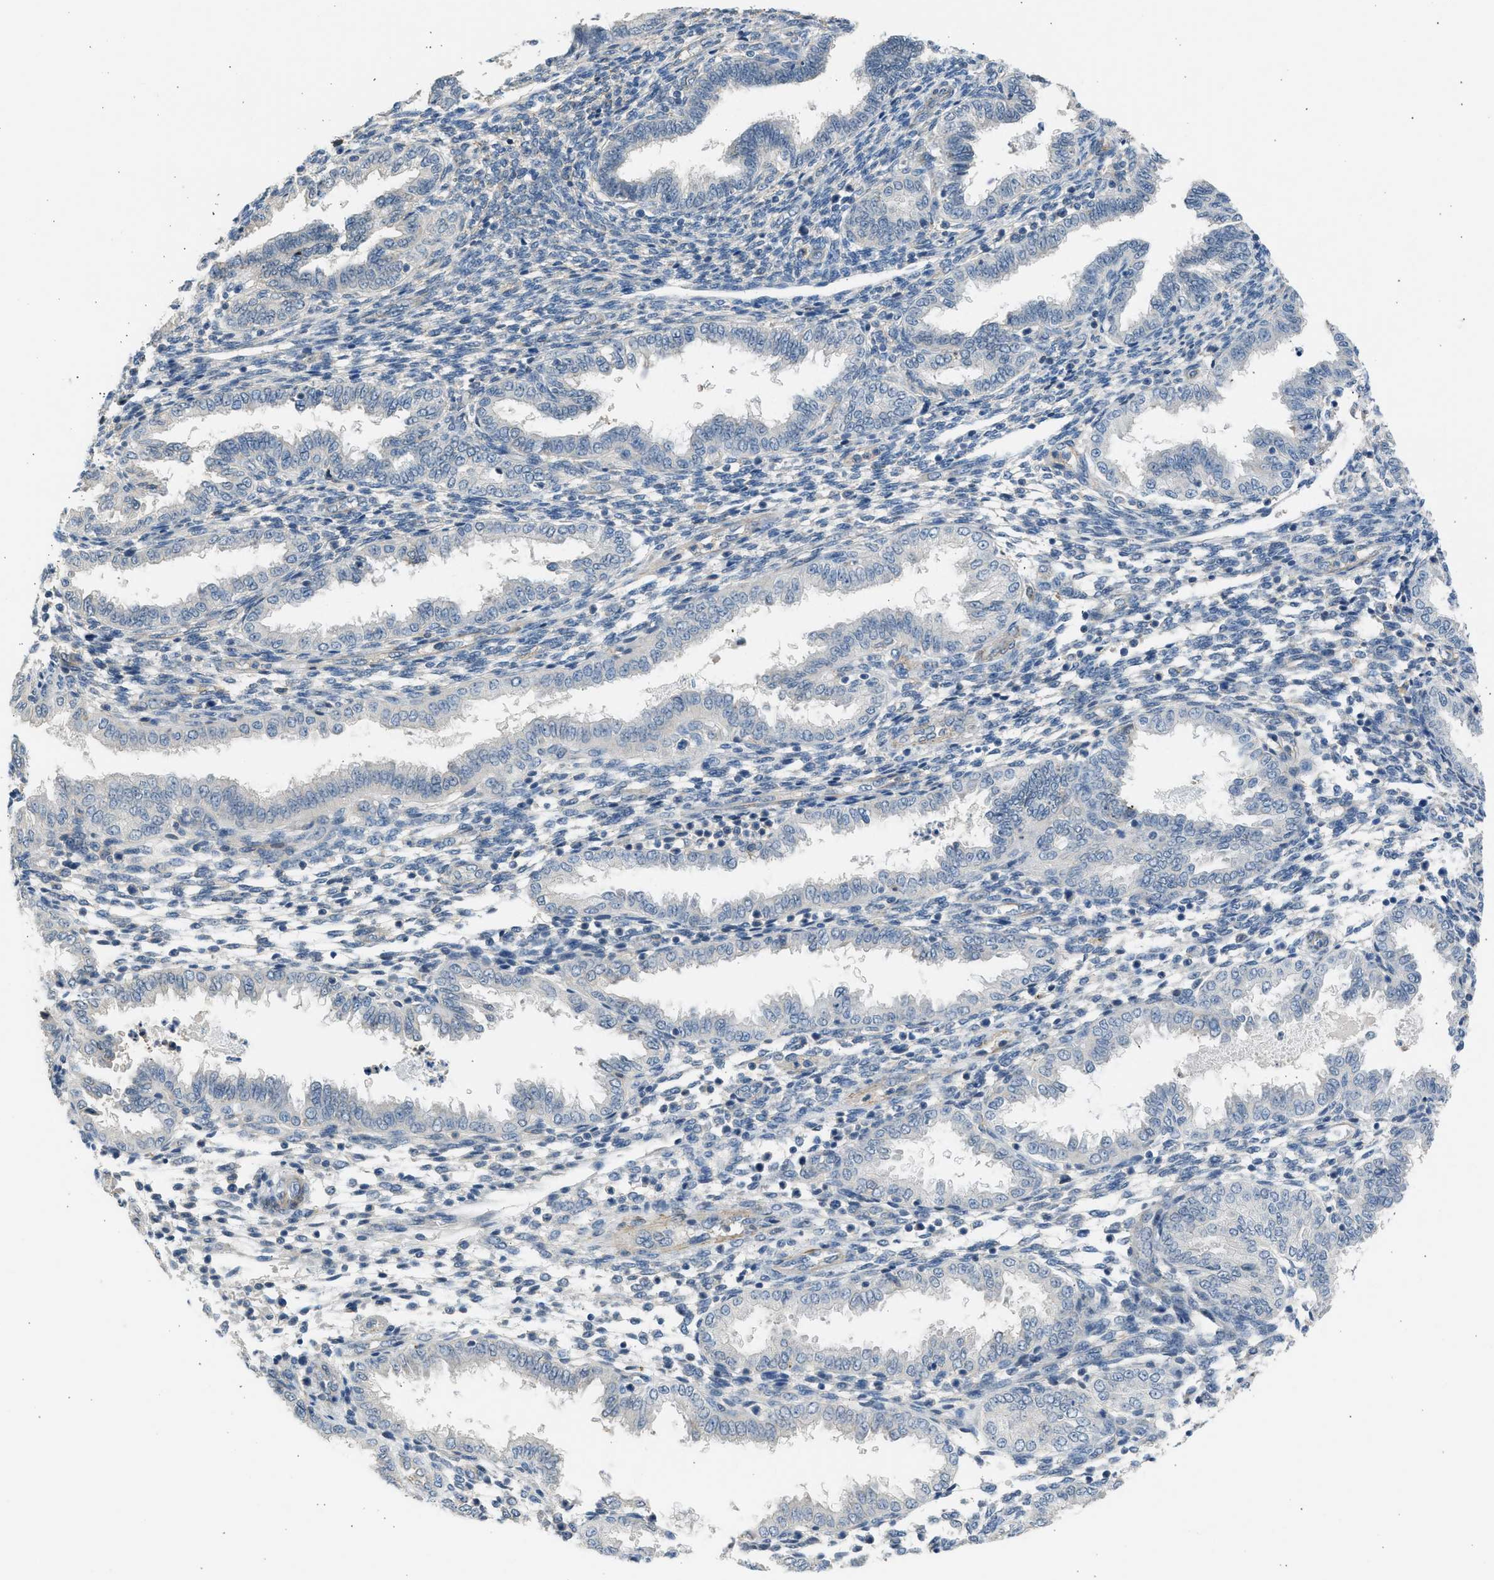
{"staining": {"intensity": "negative", "quantity": "none", "location": "none"}, "tissue": "endometrium", "cell_type": "Cells in endometrial stroma", "image_type": "normal", "snomed": [{"axis": "morphology", "description": "Normal tissue, NOS"}, {"axis": "topography", "description": "Endometrium"}], "caption": "Image shows no significant protein positivity in cells in endometrial stroma of unremarkable endometrium. (DAB (3,3'-diaminobenzidine) IHC with hematoxylin counter stain).", "gene": "PCNX3", "patient": {"sex": "female", "age": 33}}